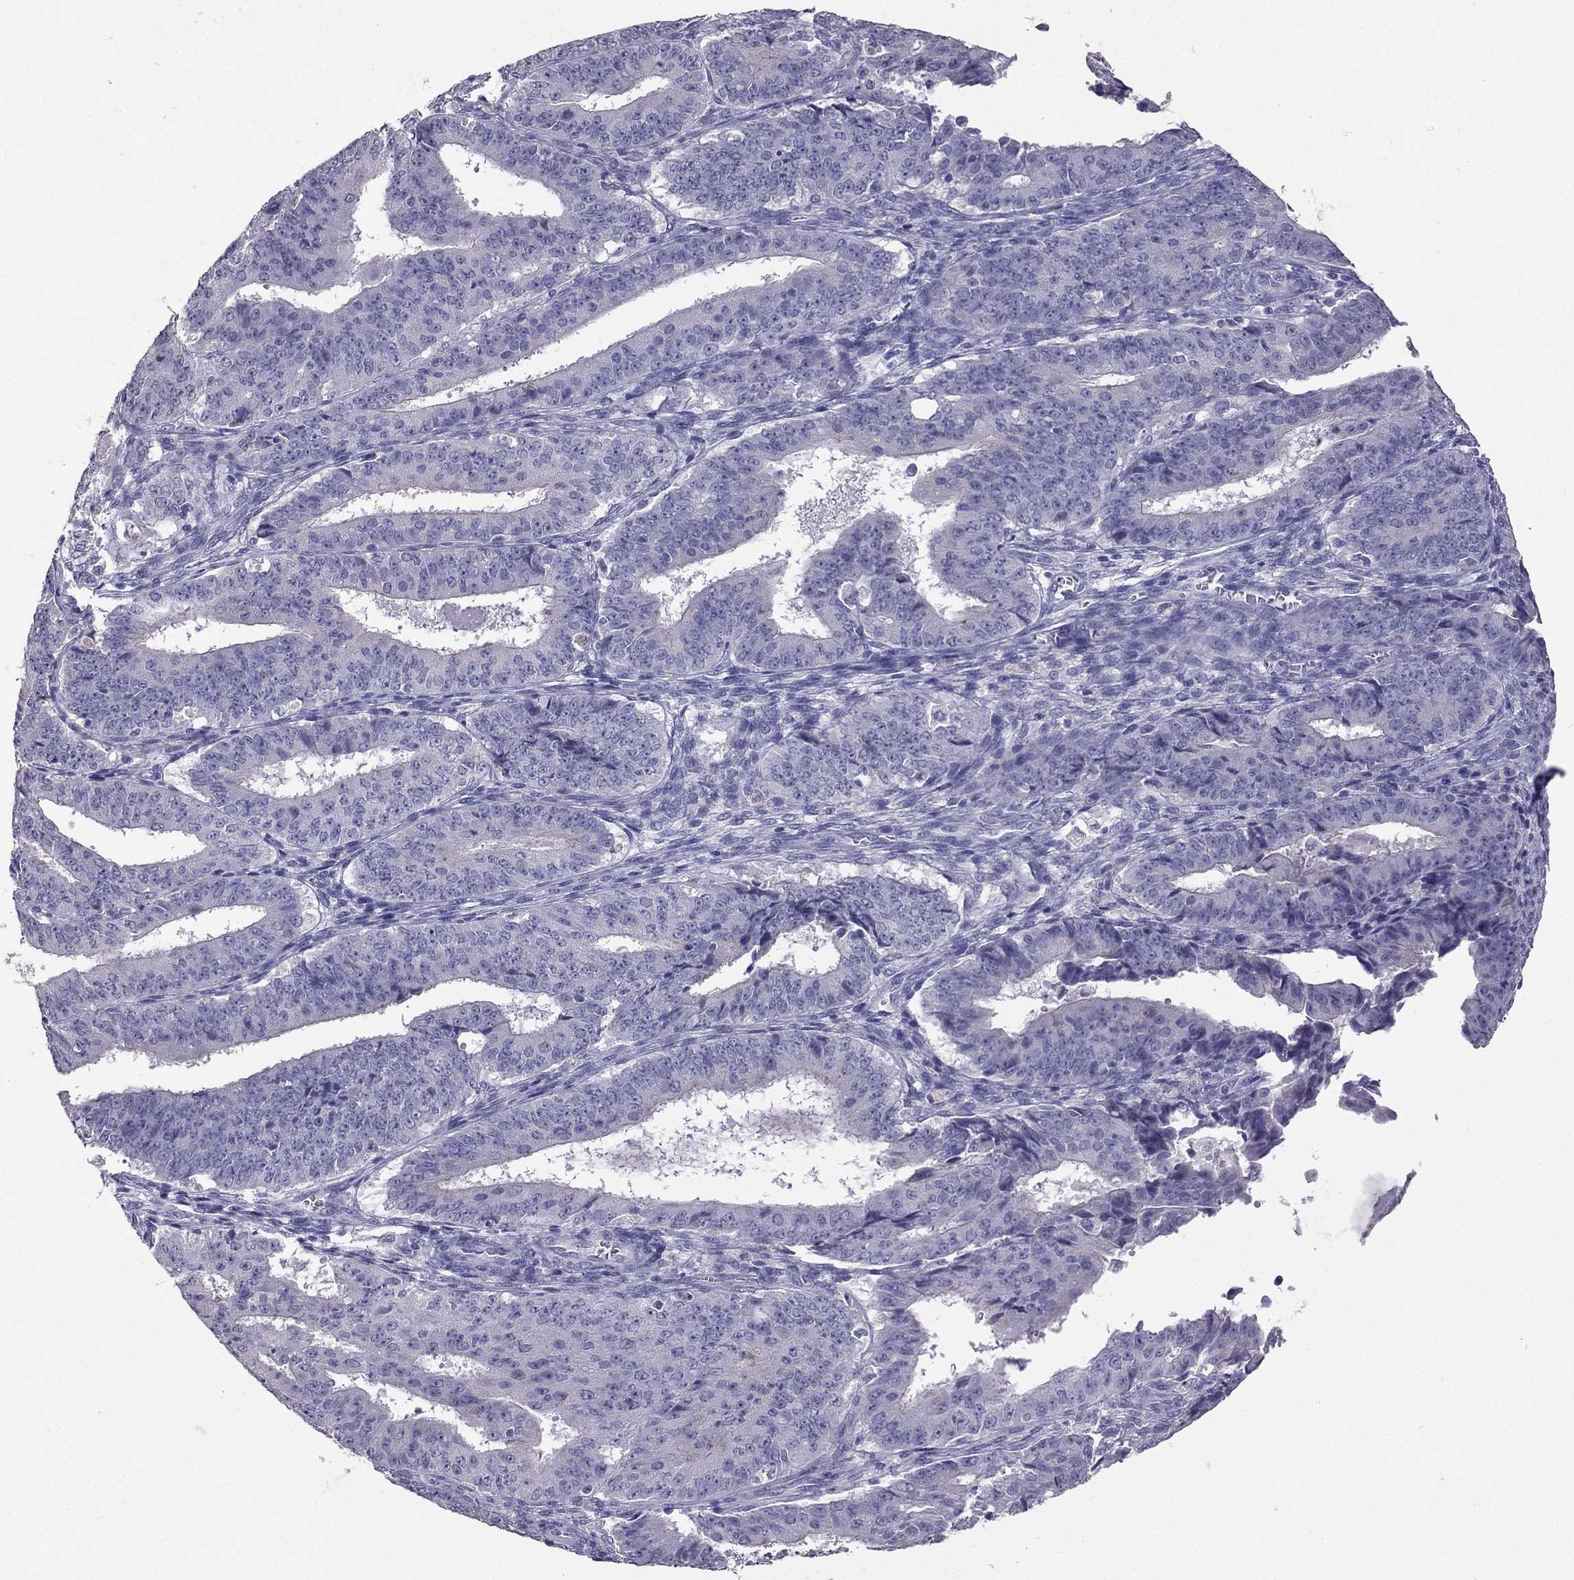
{"staining": {"intensity": "negative", "quantity": "none", "location": "none"}, "tissue": "ovarian cancer", "cell_type": "Tumor cells", "image_type": "cancer", "snomed": [{"axis": "morphology", "description": "Carcinoma, endometroid"}, {"axis": "topography", "description": "Ovary"}], "caption": "The immunohistochemistry image has no significant expression in tumor cells of ovarian endometroid carcinoma tissue.", "gene": "SCG5", "patient": {"sex": "female", "age": 42}}